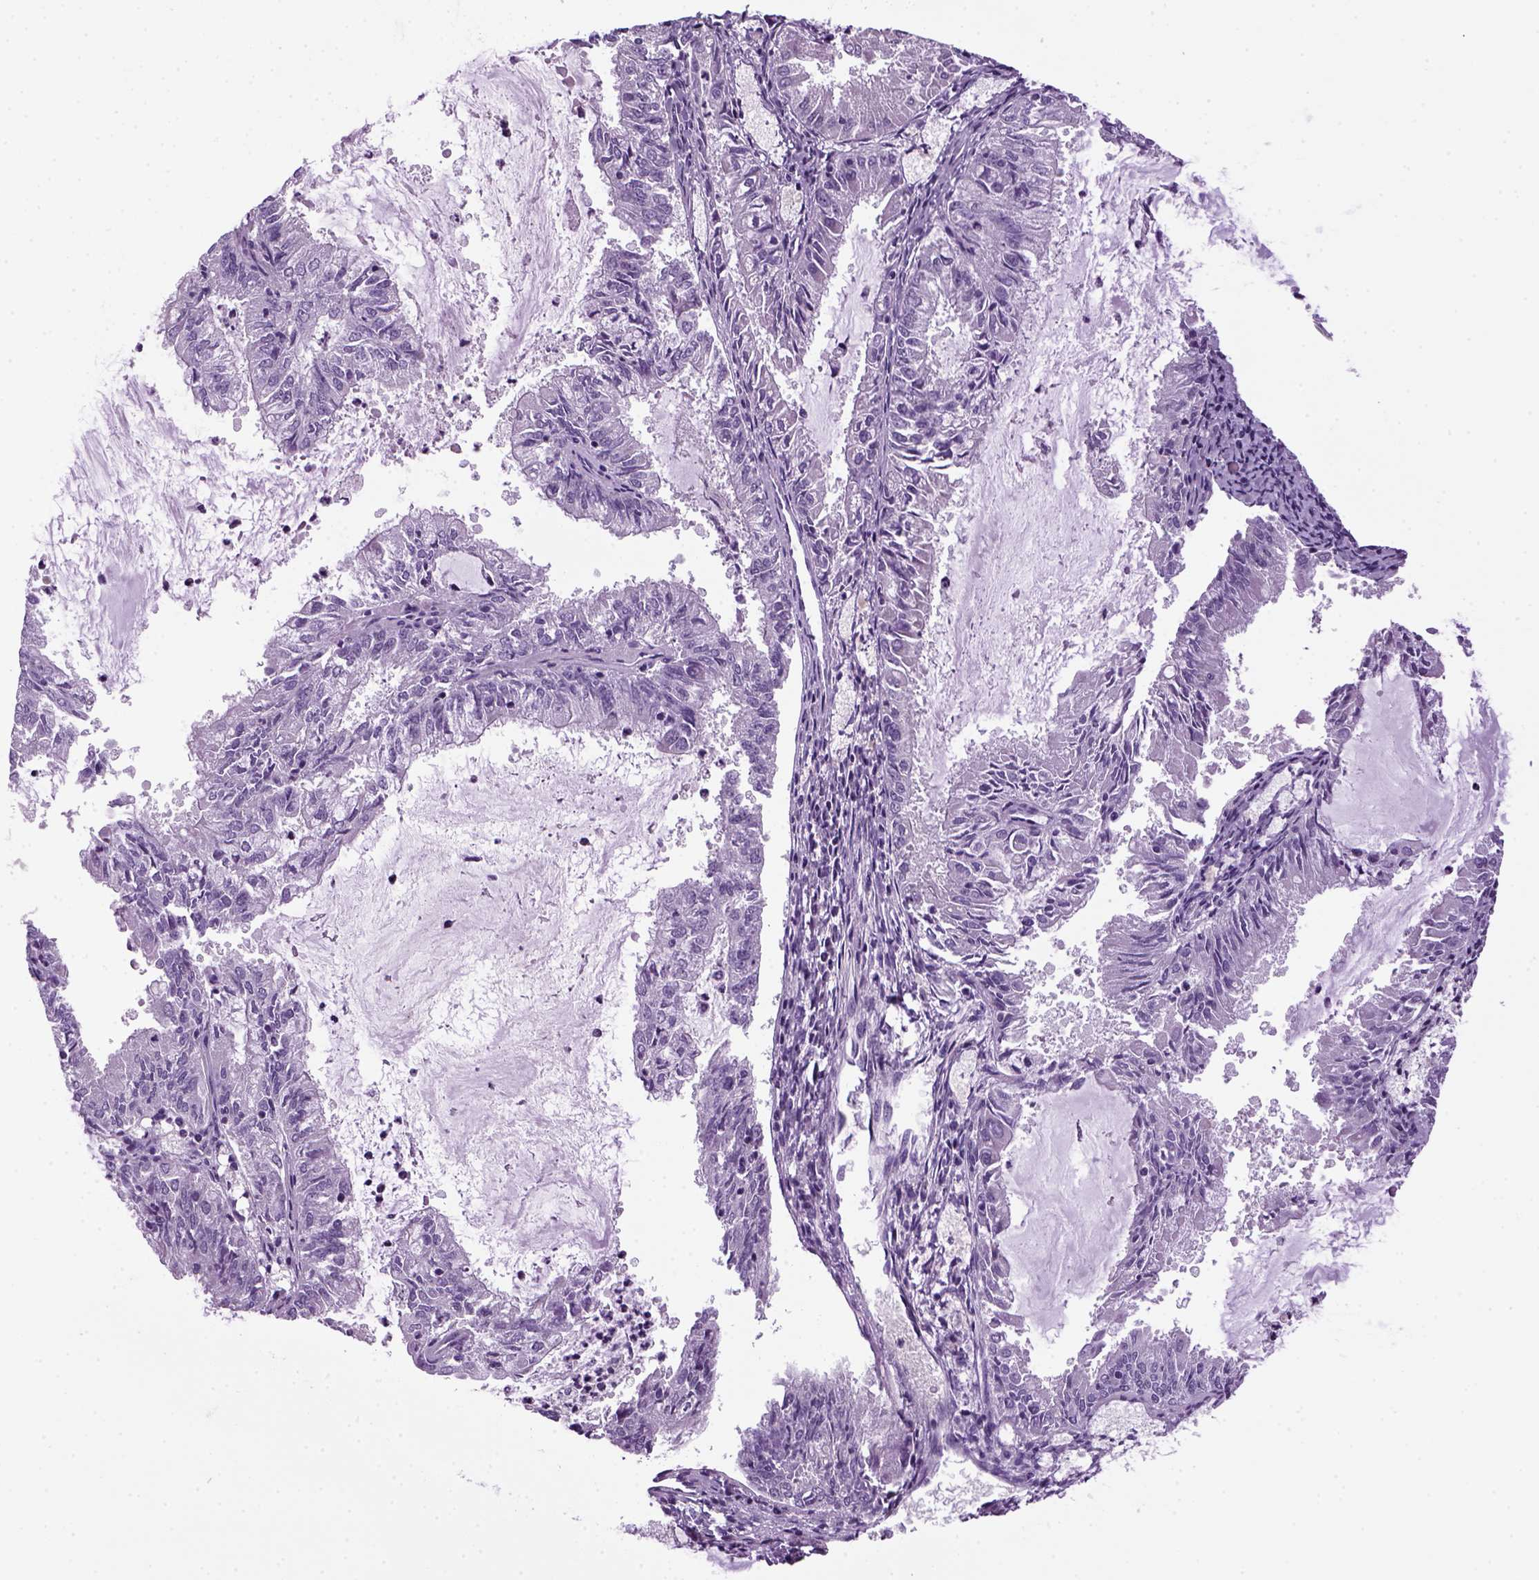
{"staining": {"intensity": "negative", "quantity": "none", "location": "none"}, "tissue": "endometrial cancer", "cell_type": "Tumor cells", "image_type": "cancer", "snomed": [{"axis": "morphology", "description": "Adenocarcinoma, NOS"}, {"axis": "topography", "description": "Endometrium"}], "caption": "This is an IHC micrograph of human adenocarcinoma (endometrial). There is no expression in tumor cells.", "gene": "HMCN2", "patient": {"sex": "female", "age": 57}}